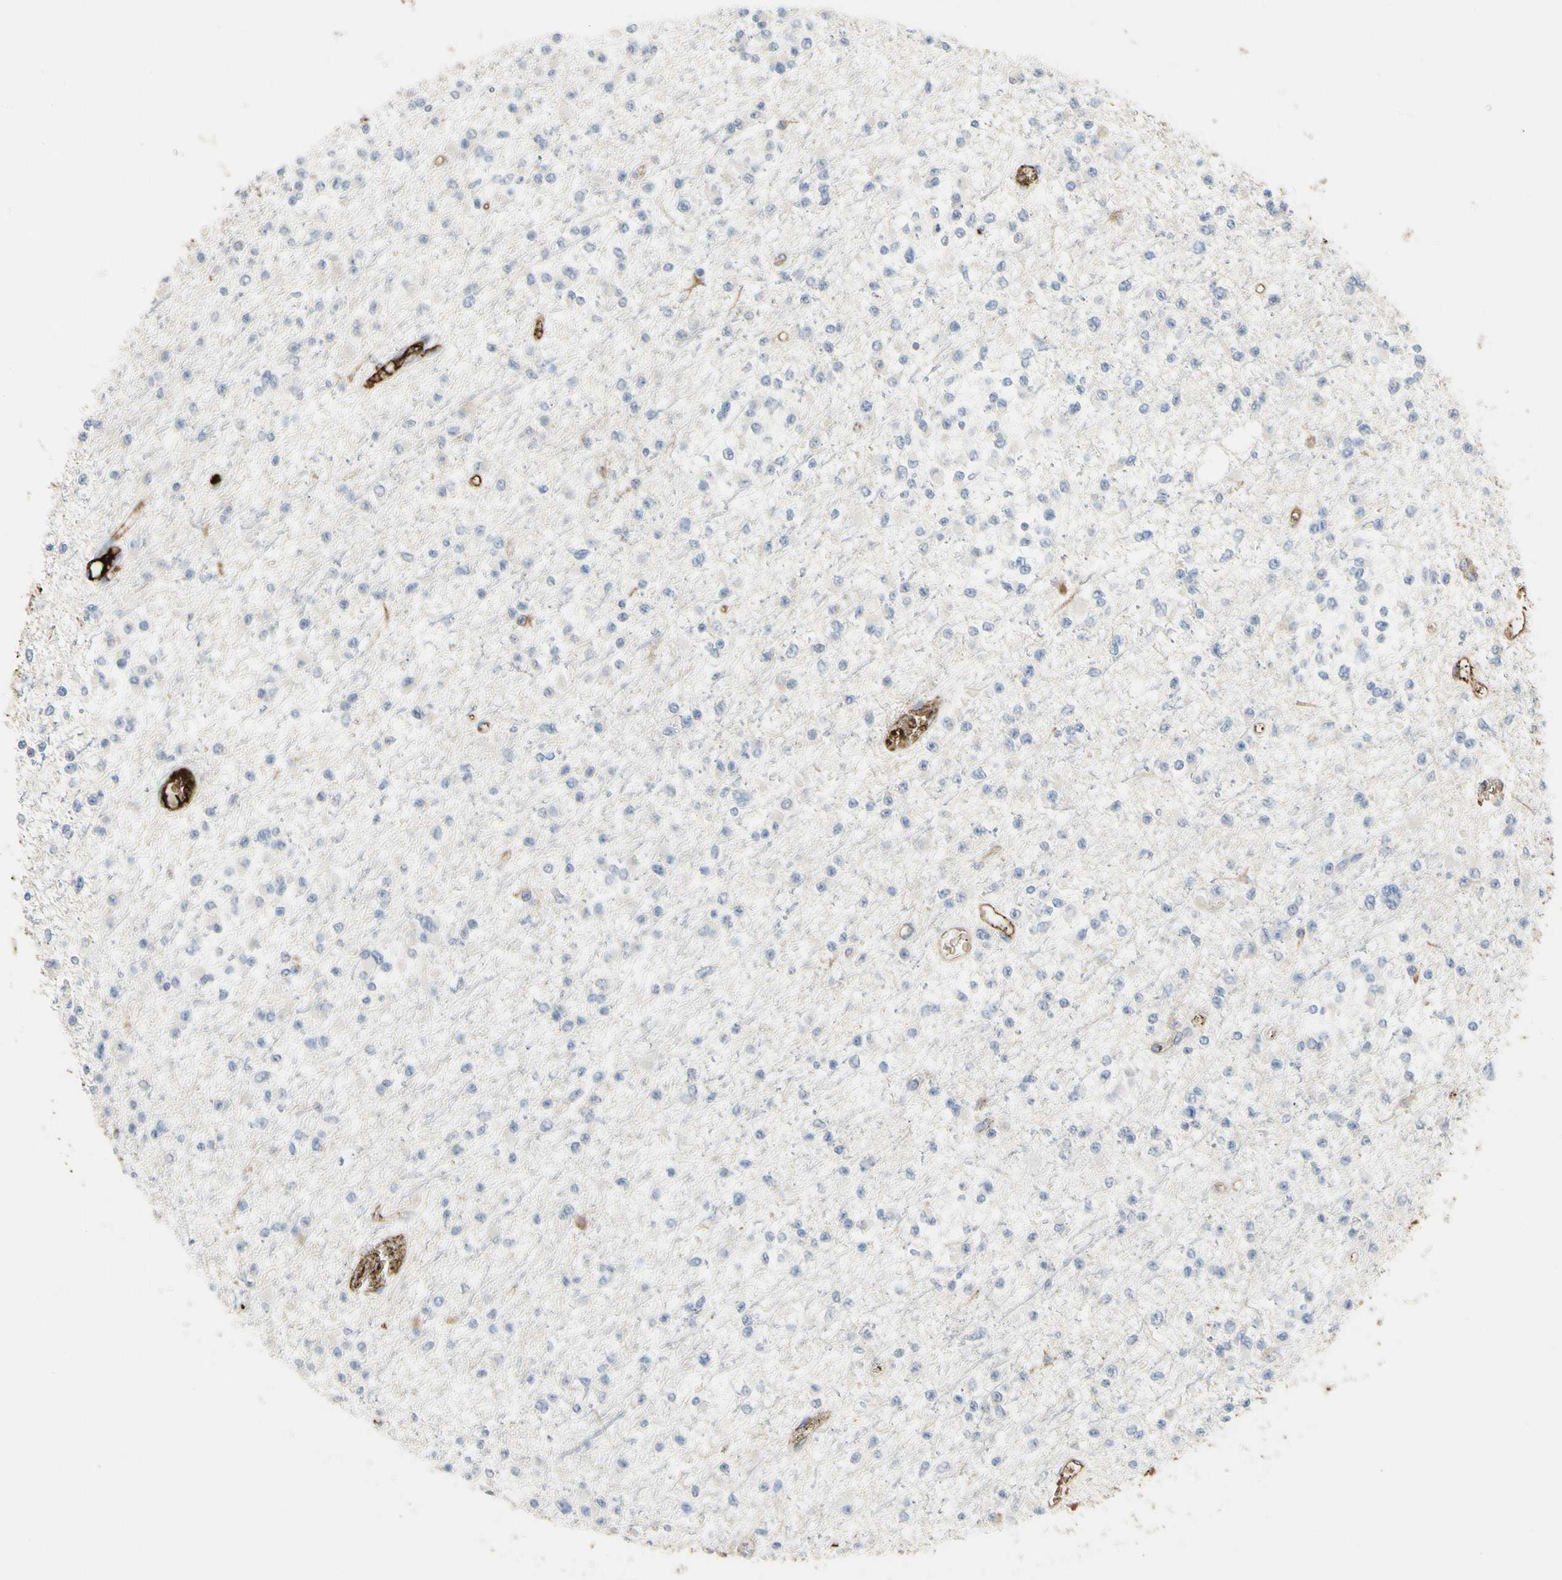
{"staining": {"intensity": "negative", "quantity": "none", "location": "none"}, "tissue": "glioma", "cell_type": "Tumor cells", "image_type": "cancer", "snomed": [{"axis": "morphology", "description": "Glioma, malignant, Low grade"}, {"axis": "topography", "description": "Brain"}], "caption": "Immunohistochemical staining of glioma reveals no significant staining in tumor cells.", "gene": "FGB", "patient": {"sex": "female", "age": 22}}